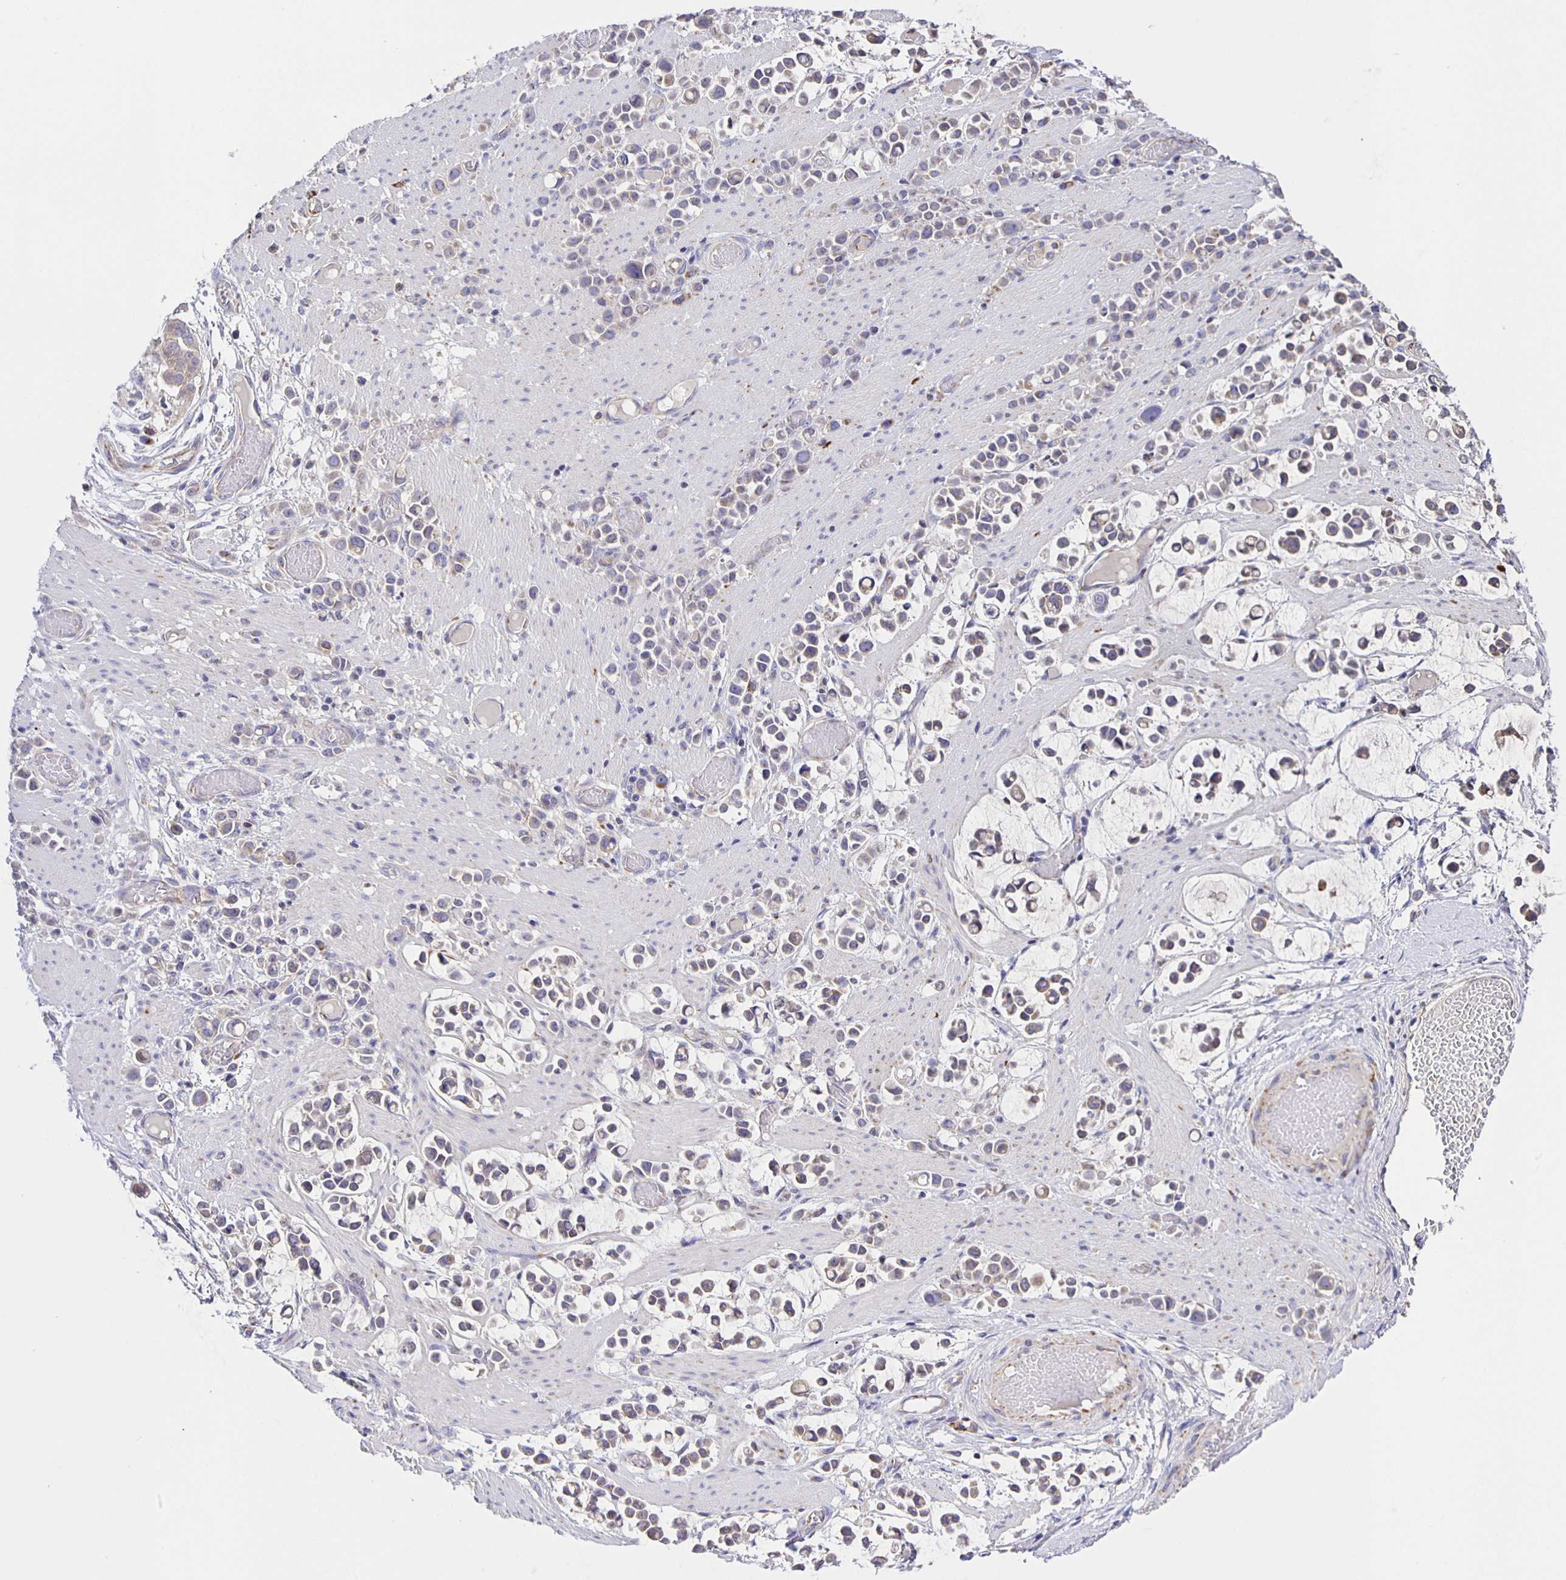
{"staining": {"intensity": "weak", "quantity": "<25%", "location": "cytoplasmic/membranous"}, "tissue": "stomach cancer", "cell_type": "Tumor cells", "image_type": "cancer", "snomed": [{"axis": "morphology", "description": "Adenocarcinoma, NOS"}, {"axis": "topography", "description": "Stomach"}], "caption": "Immunohistochemistry (IHC) micrograph of neoplastic tissue: stomach cancer stained with DAB (3,3'-diaminobenzidine) demonstrates no significant protein staining in tumor cells. The staining was performed using DAB (3,3'-diaminobenzidine) to visualize the protein expression in brown, while the nuclei were stained in blue with hematoxylin (Magnification: 20x).", "gene": "JMJD4", "patient": {"sex": "male", "age": 82}}